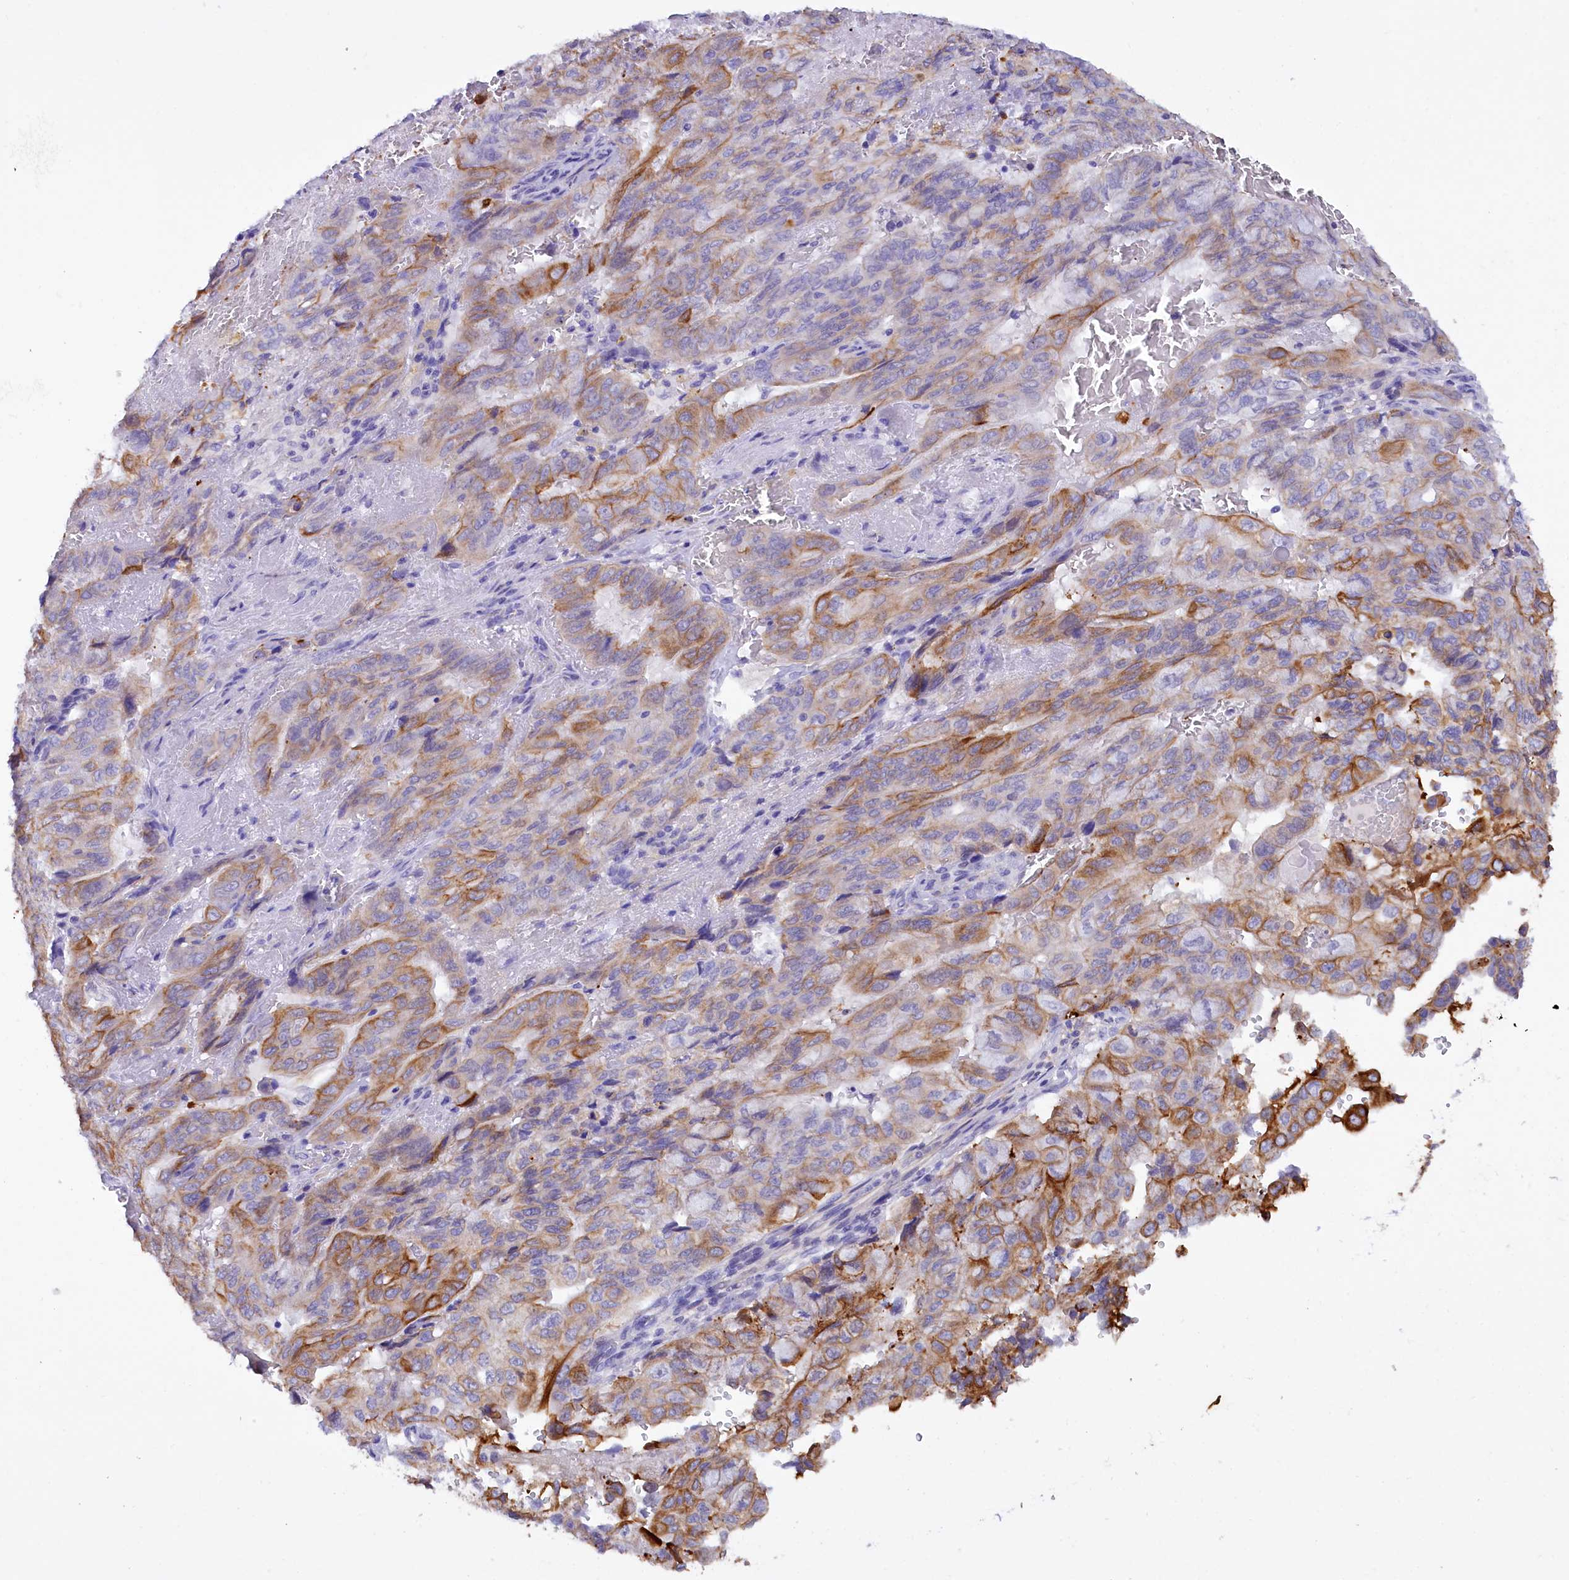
{"staining": {"intensity": "moderate", "quantity": "25%-75%", "location": "cytoplasmic/membranous"}, "tissue": "pancreatic cancer", "cell_type": "Tumor cells", "image_type": "cancer", "snomed": [{"axis": "morphology", "description": "Adenocarcinoma, NOS"}, {"axis": "topography", "description": "Pancreas"}], "caption": "Pancreatic cancer (adenocarcinoma) stained with a brown dye shows moderate cytoplasmic/membranous positive staining in approximately 25%-75% of tumor cells.", "gene": "FAAP20", "patient": {"sex": "male", "age": 51}}